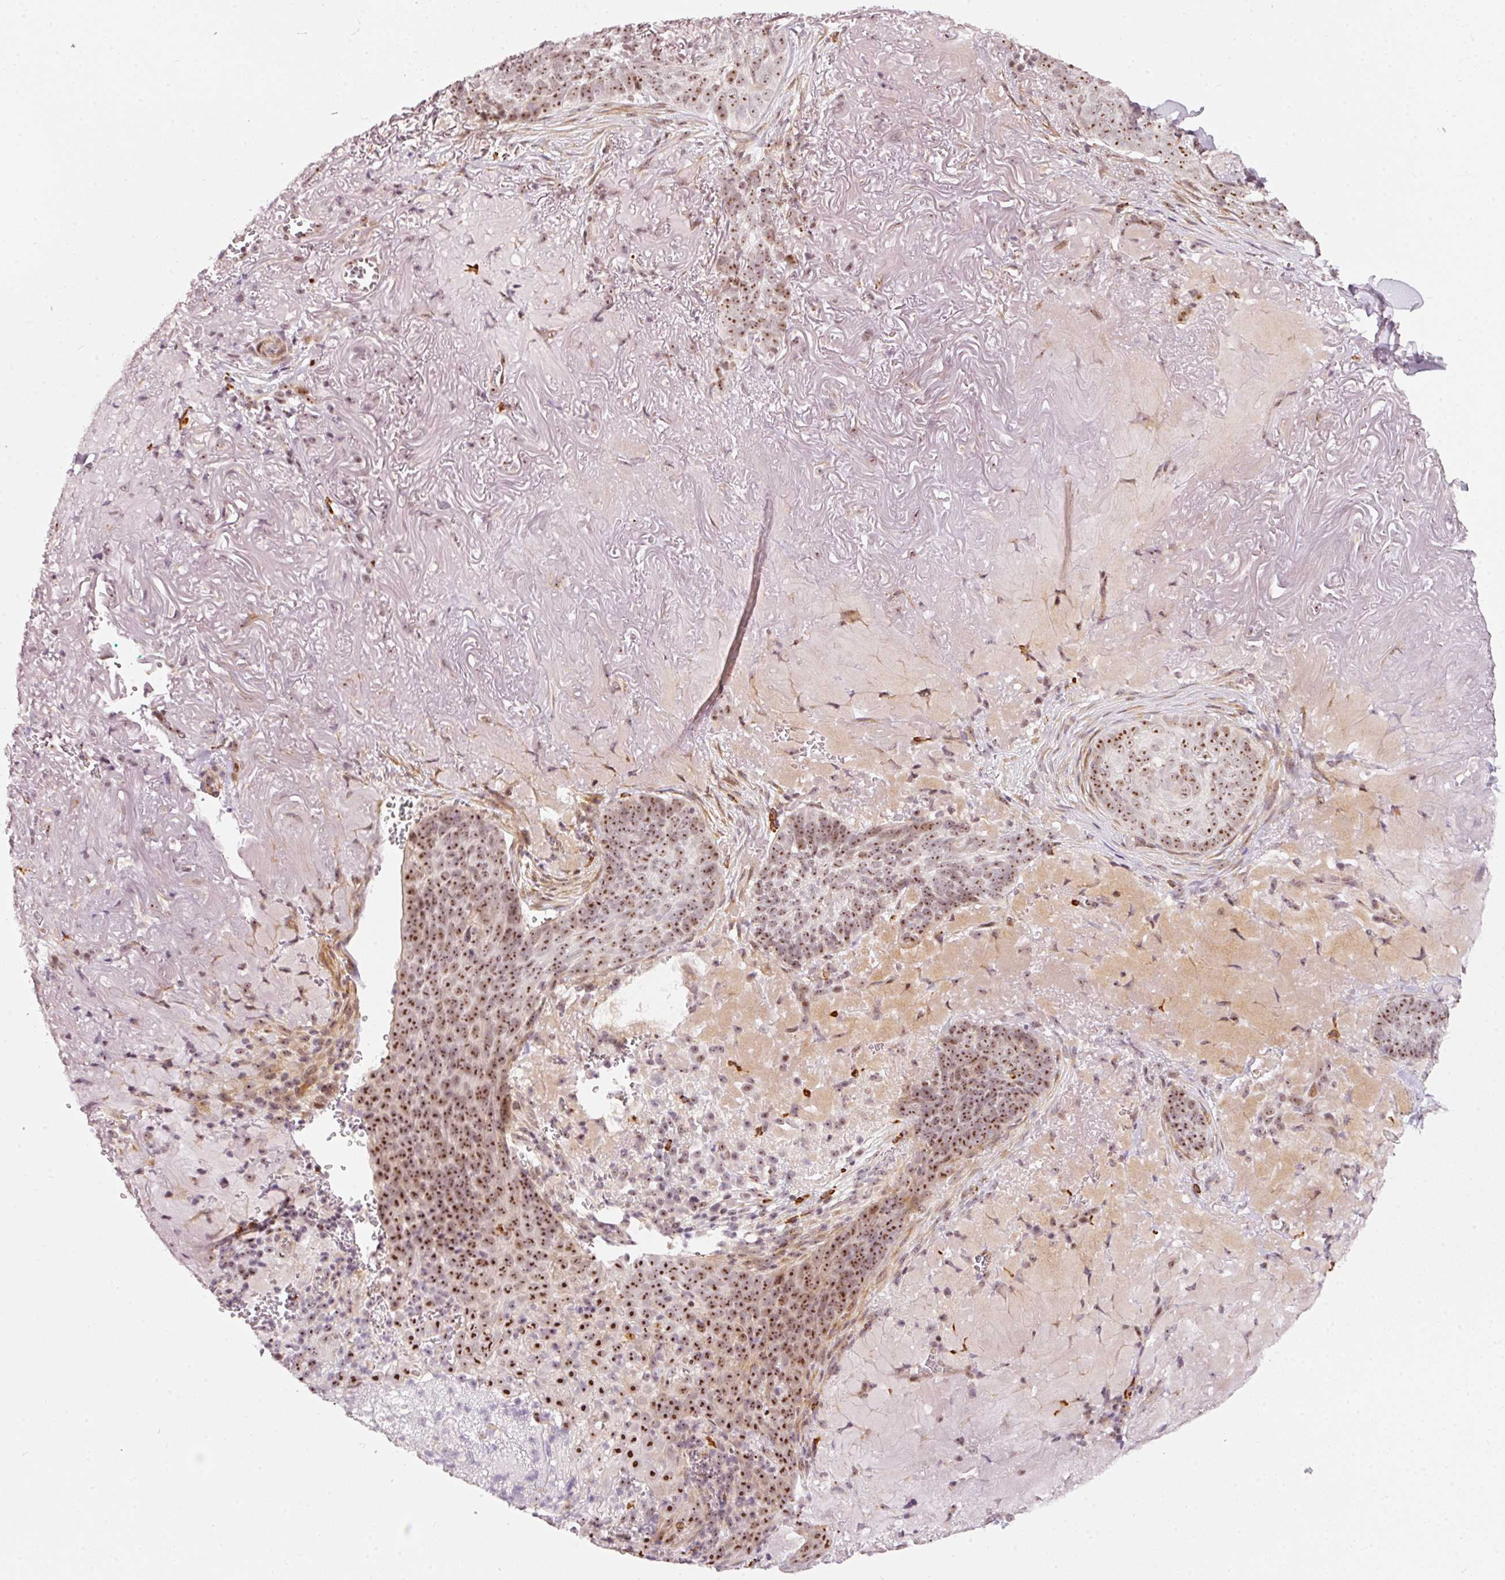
{"staining": {"intensity": "strong", "quantity": ">75%", "location": "nuclear"}, "tissue": "skin cancer", "cell_type": "Tumor cells", "image_type": "cancer", "snomed": [{"axis": "morphology", "description": "Basal cell carcinoma"}, {"axis": "topography", "description": "Skin"}, {"axis": "topography", "description": "Skin of face"}], "caption": "High-power microscopy captured an immunohistochemistry micrograph of skin cancer (basal cell carcinoma), revealing strong nuclear positivity in approximately >75% of tumor cells.", "gene": "MXRA8", "patient": {"sex": "female", "age": 95}}